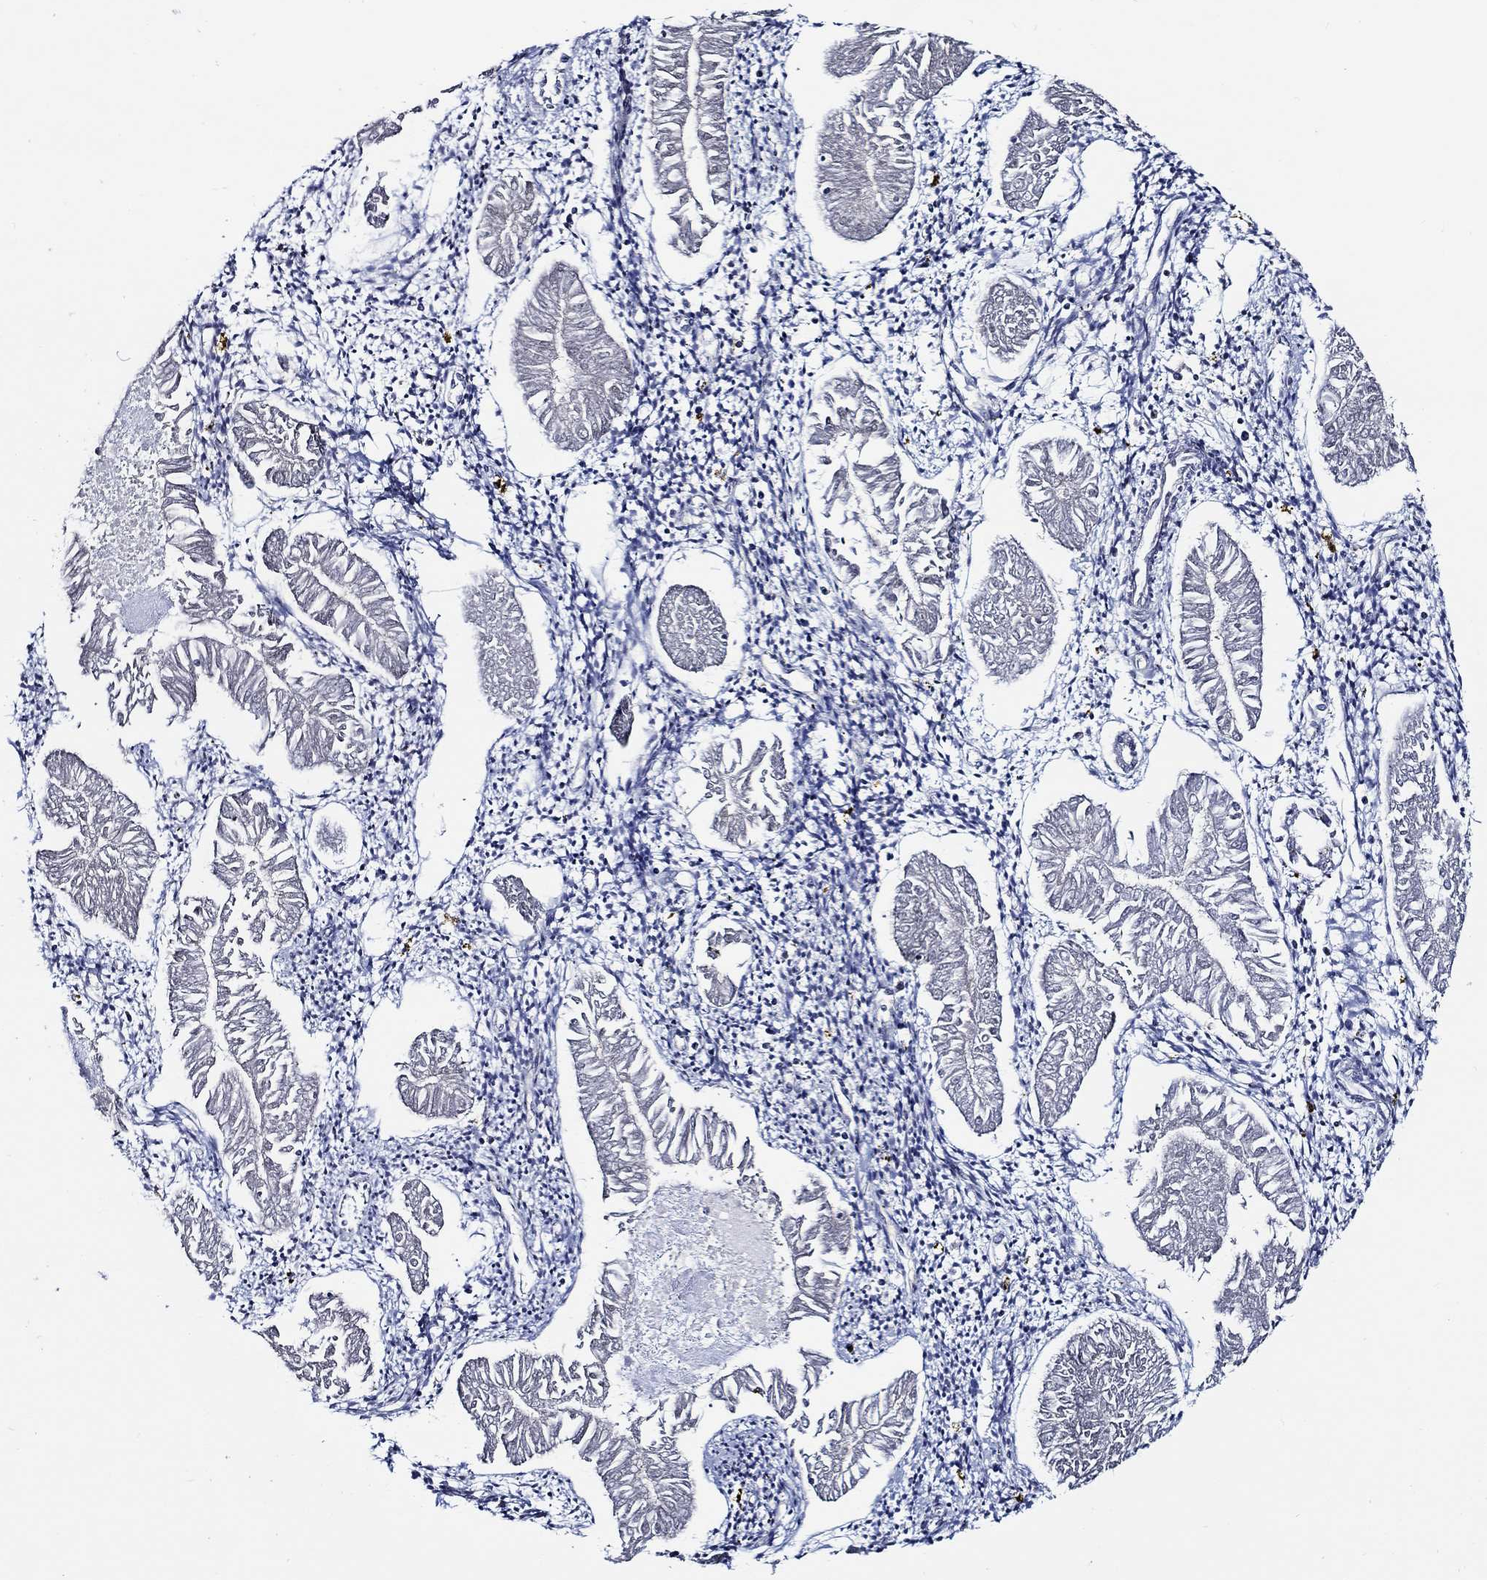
{"staining": {"intensity": "negative", "quantity": "none", "location": "none"}, "tissue": "endometrial cancer", "cell_type": "Tumor cells", "image_type": "cancer", "snomed": [{"axis": "morphology", "description": "Adenocarcinoma, NOS"}, {"axis": "topography", "description": "Endometrium"}], "caption": "An immunohistochemistry micrograph of endometrial cancer (adenocarcinoma) is shown. There is no staining in tumor cells of endometrial cancer (adenocarcinoma).", "gene": "C8orf48", "patient": {"sex": "female", "age": 53}}